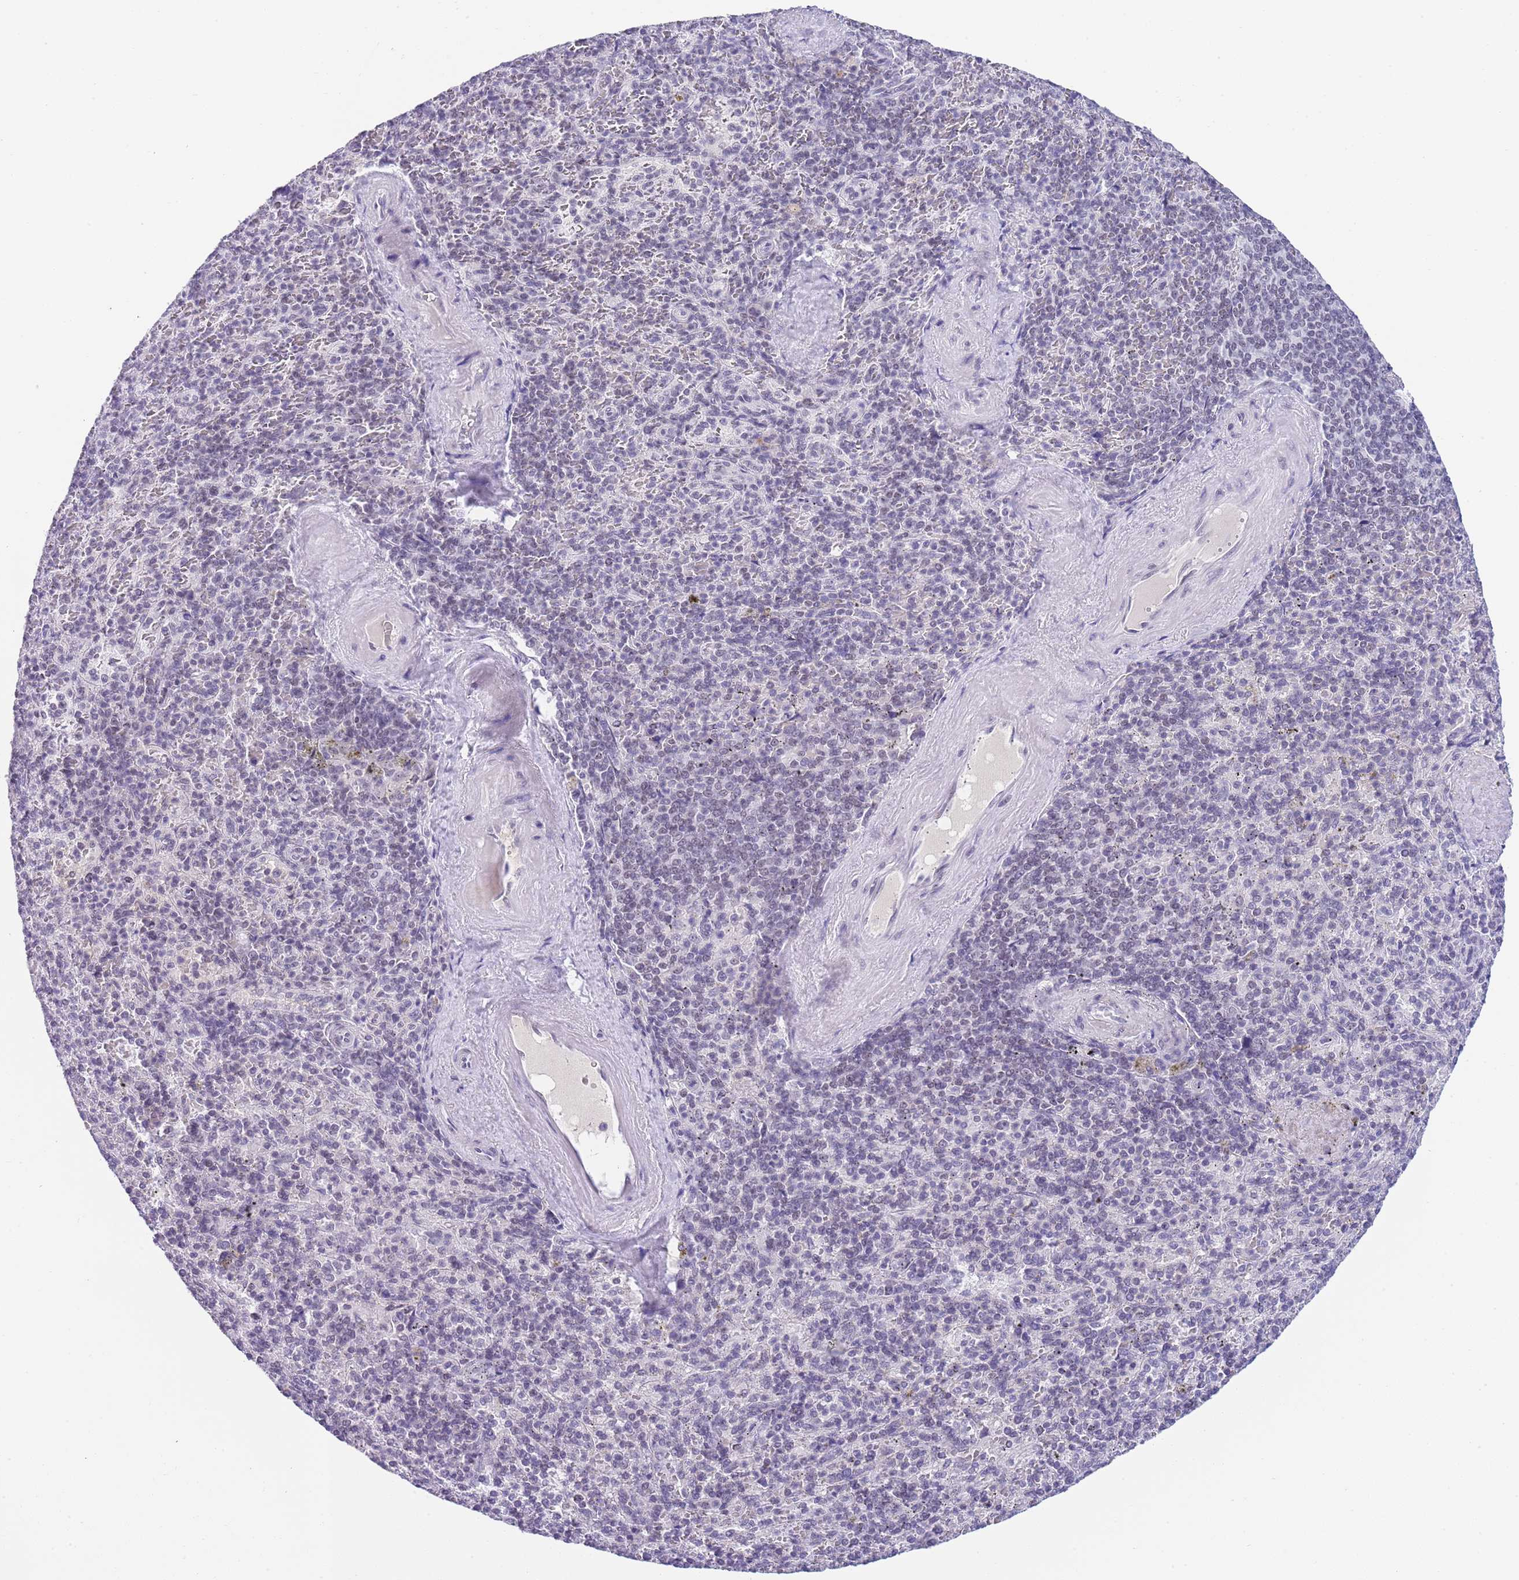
{"staining": {"intensity": "negative", "quantity": "none", "location": "none"}, "tissue": "spleen", "cell_type": "Cells in red pulp", "image_type": "normal", "snomed": [{"axis": "morphology", "description": "Normal tissue, NOS"}, {"axis": "topography", "description": "Spleen"}], "caption": "This micrograph is of normal spleen stained with immunohistochemistry to label a protein in brown with the nuclei are counter-stained blue. There is no staining in cells in red pulp. (Stains: DAB immunohistochemistry with hematoxylin counter stain, Microscopy: brightfield microscopy at high magnification).", "gene": "NOP56", "patient": {"sex": "male", "age": 82}}